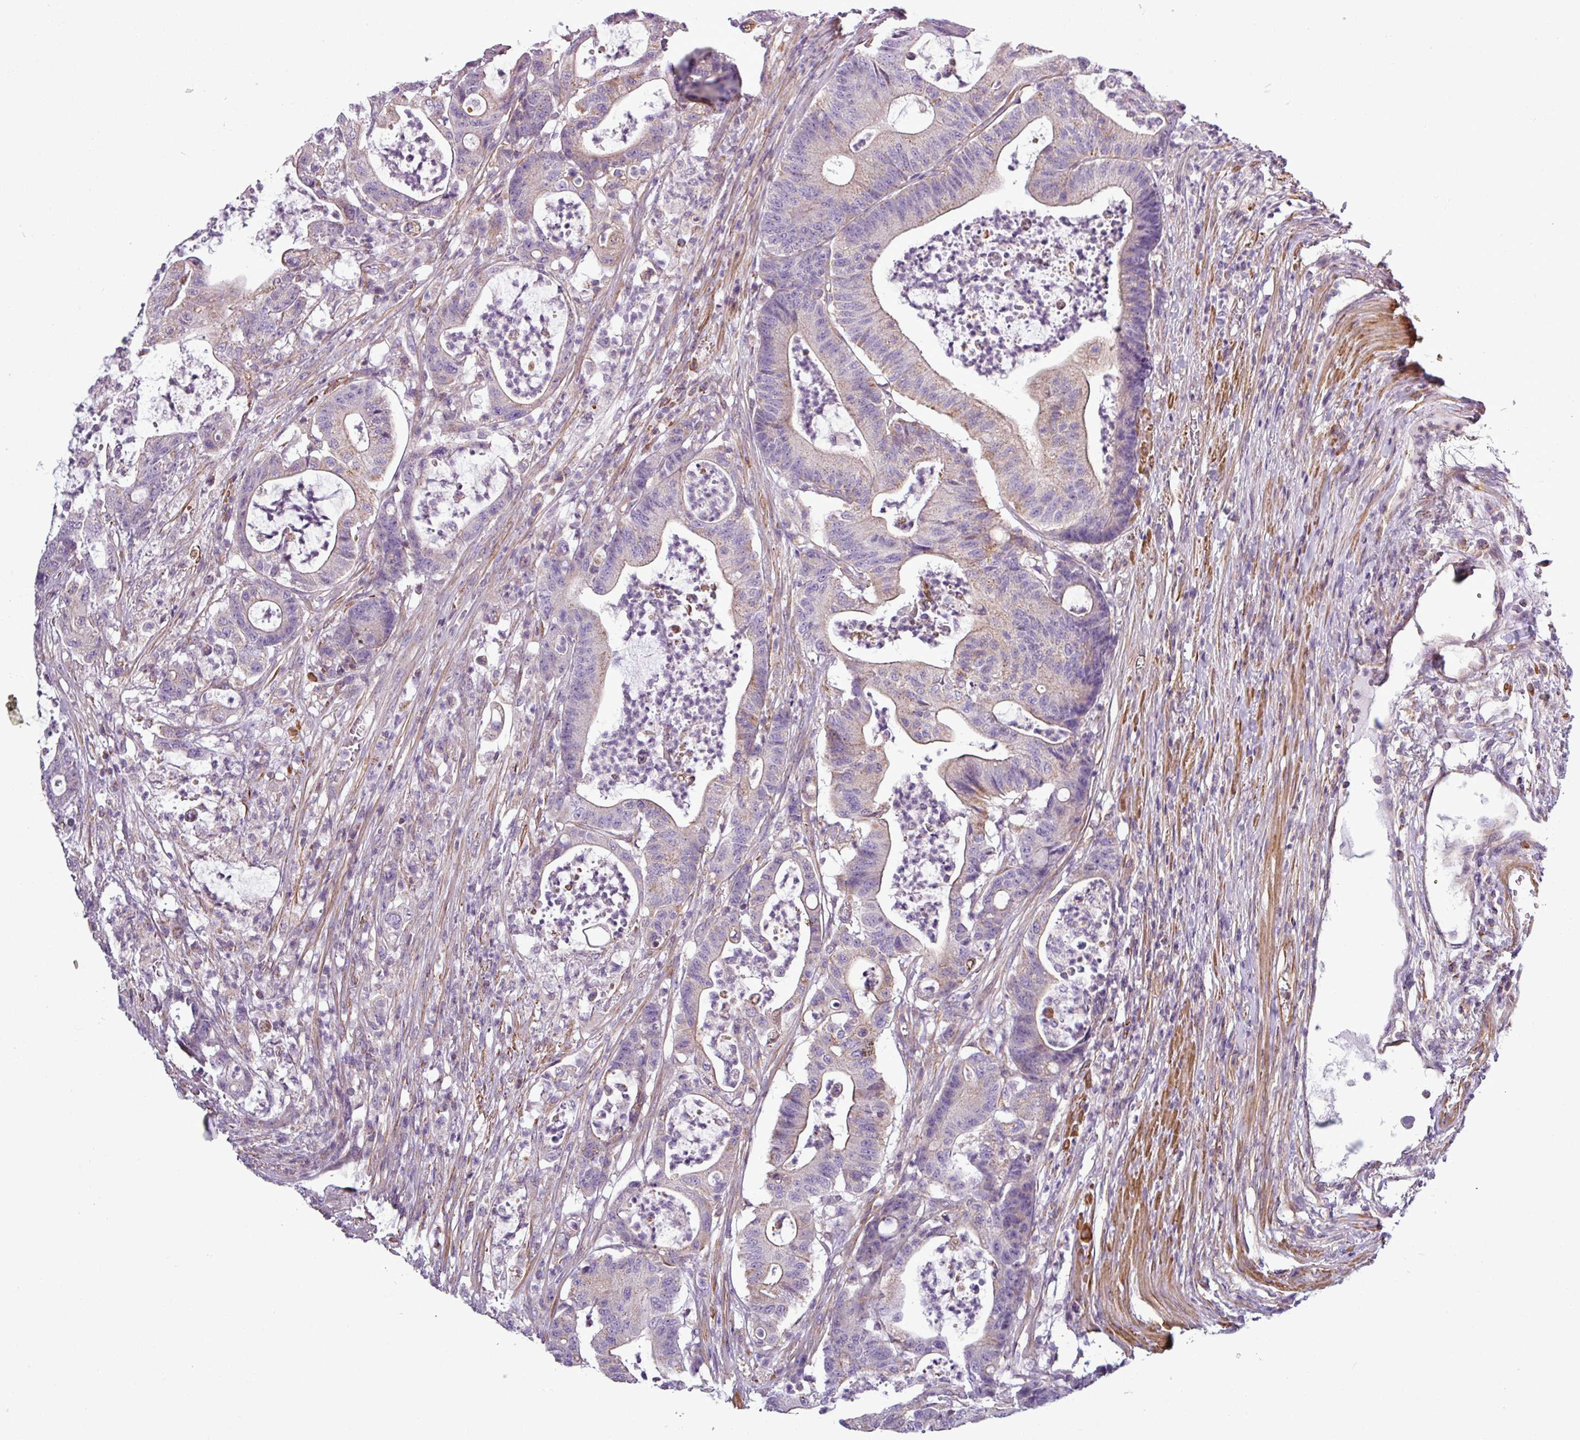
{"staining": {"intensity": "weak", "quantity": "<25%", "location": "cytoplasmic/membranous"}, "tissue": "colorectal cancer", "cell_type": "Tumor cells", "image_type": "cancer", "snomed": [{"axis": "morphology", "description": "Adenocarcinoma, NOS"}, {"axis": "topography", "description": "Colon"}], "caption": "IHC of adenocarcinoma (colorectal) demonstrates no expression in tumor cells. (DAB (3,3'-diaminobenzidine) IHC visualized using brightfield microscopy, high magnification).", "gene": "BTN2A2", "patient": {"sex": "female", "age": 84}}